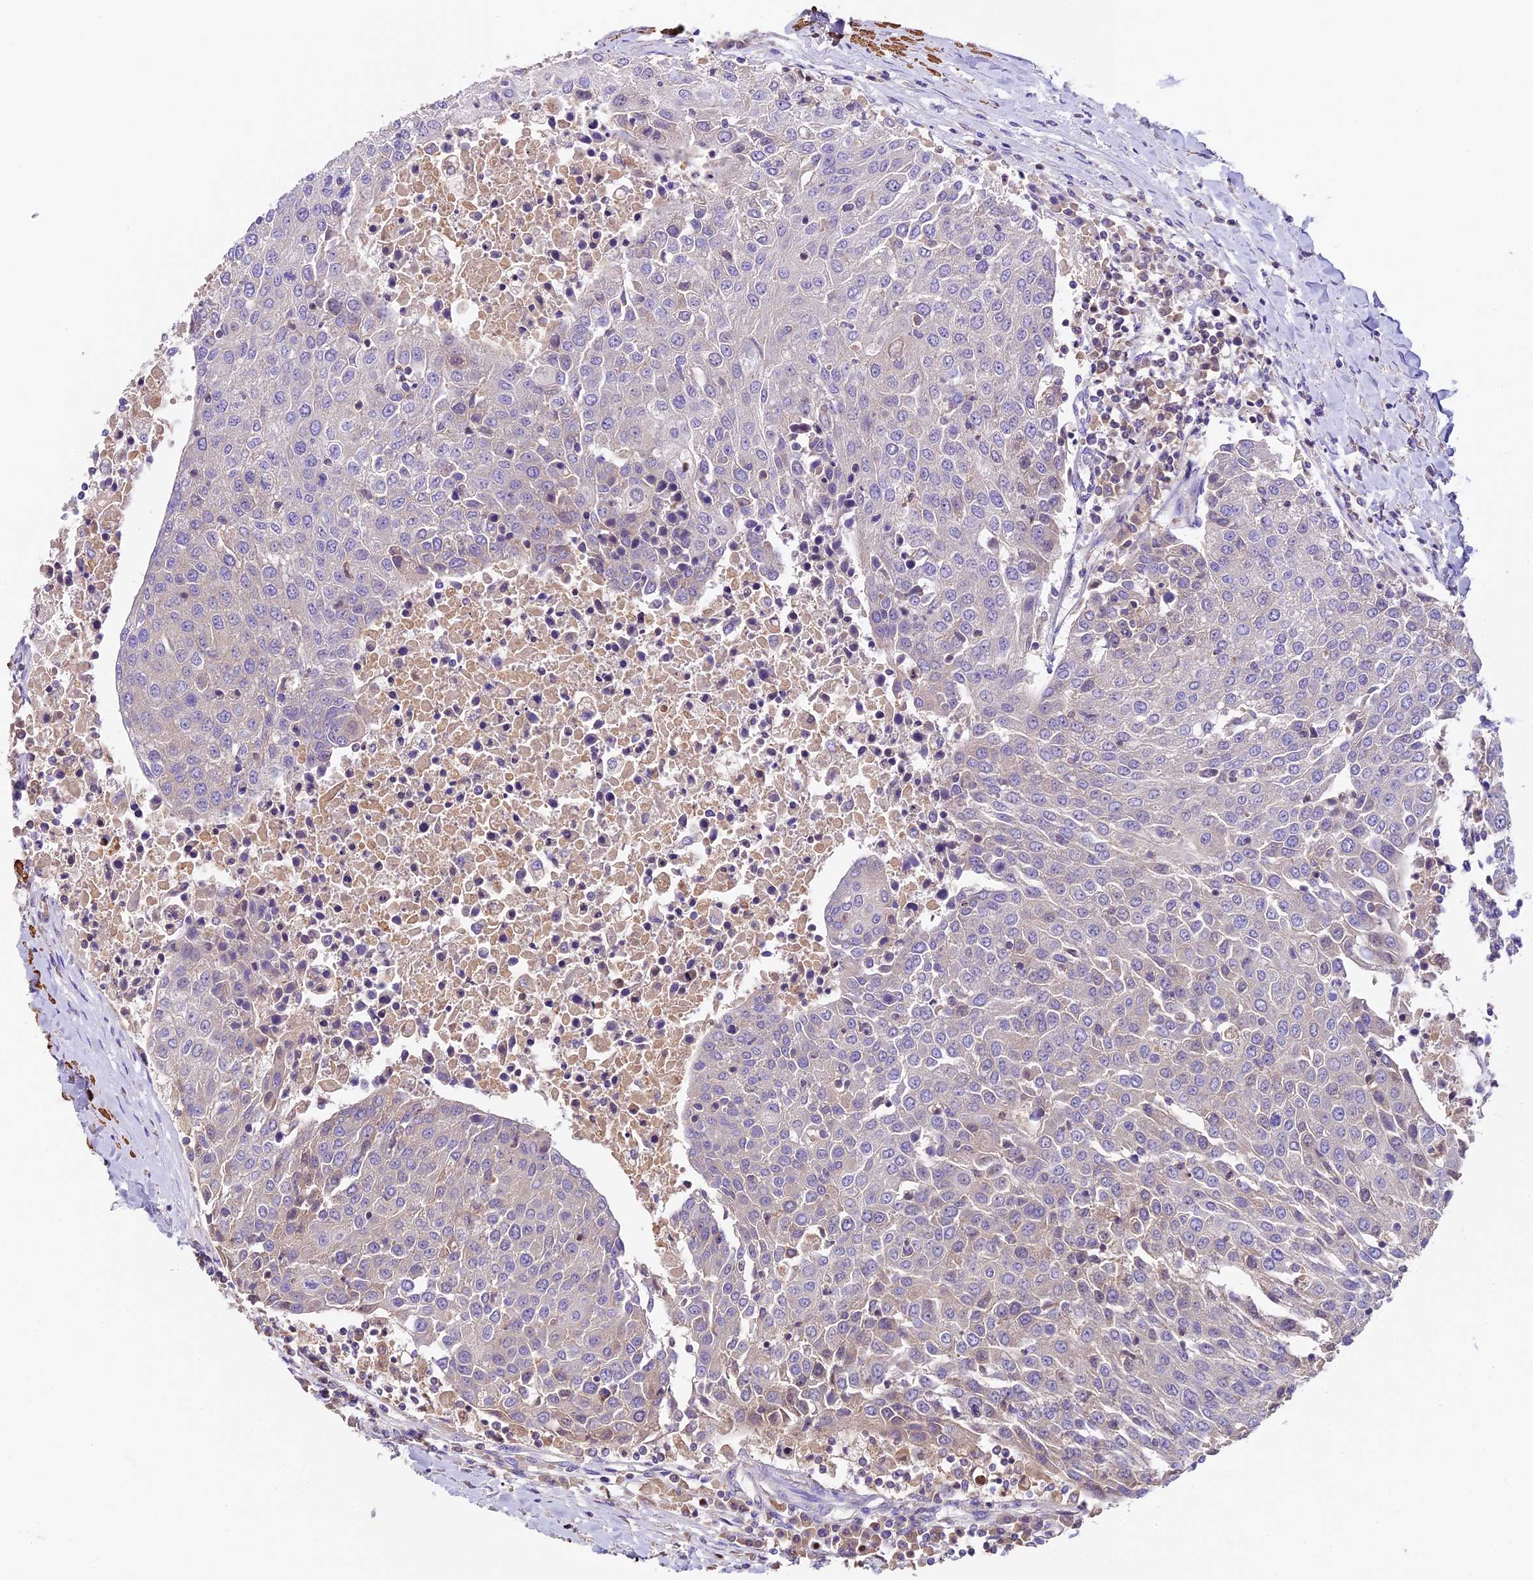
{"staining": {"intensity": "negative", "quantity": "none", "location": "none"}, "tissue": "urothelial cancer", "cell_type": "Tumor cells", "image_type": "cancer", "snomed": [{"axis": "morphology", "description": "Urothelial carcinoma, High grade"}, {"axis": "topography", "description": "Urinary bladder"}], "caption": "Urothelial carcinoma (high-grade) was stained to show a protein in brown. There is no significant staining in tumor cells. The staining was performed using DAB (3,3'-diaminobenzidine) to visualize the protein expression in brown, while the nuclei were stained in blue with hematoxylin (Magnification: 20x).", "gene": "TBC1D1", "patient": {"sex": "female", "age": 85}}